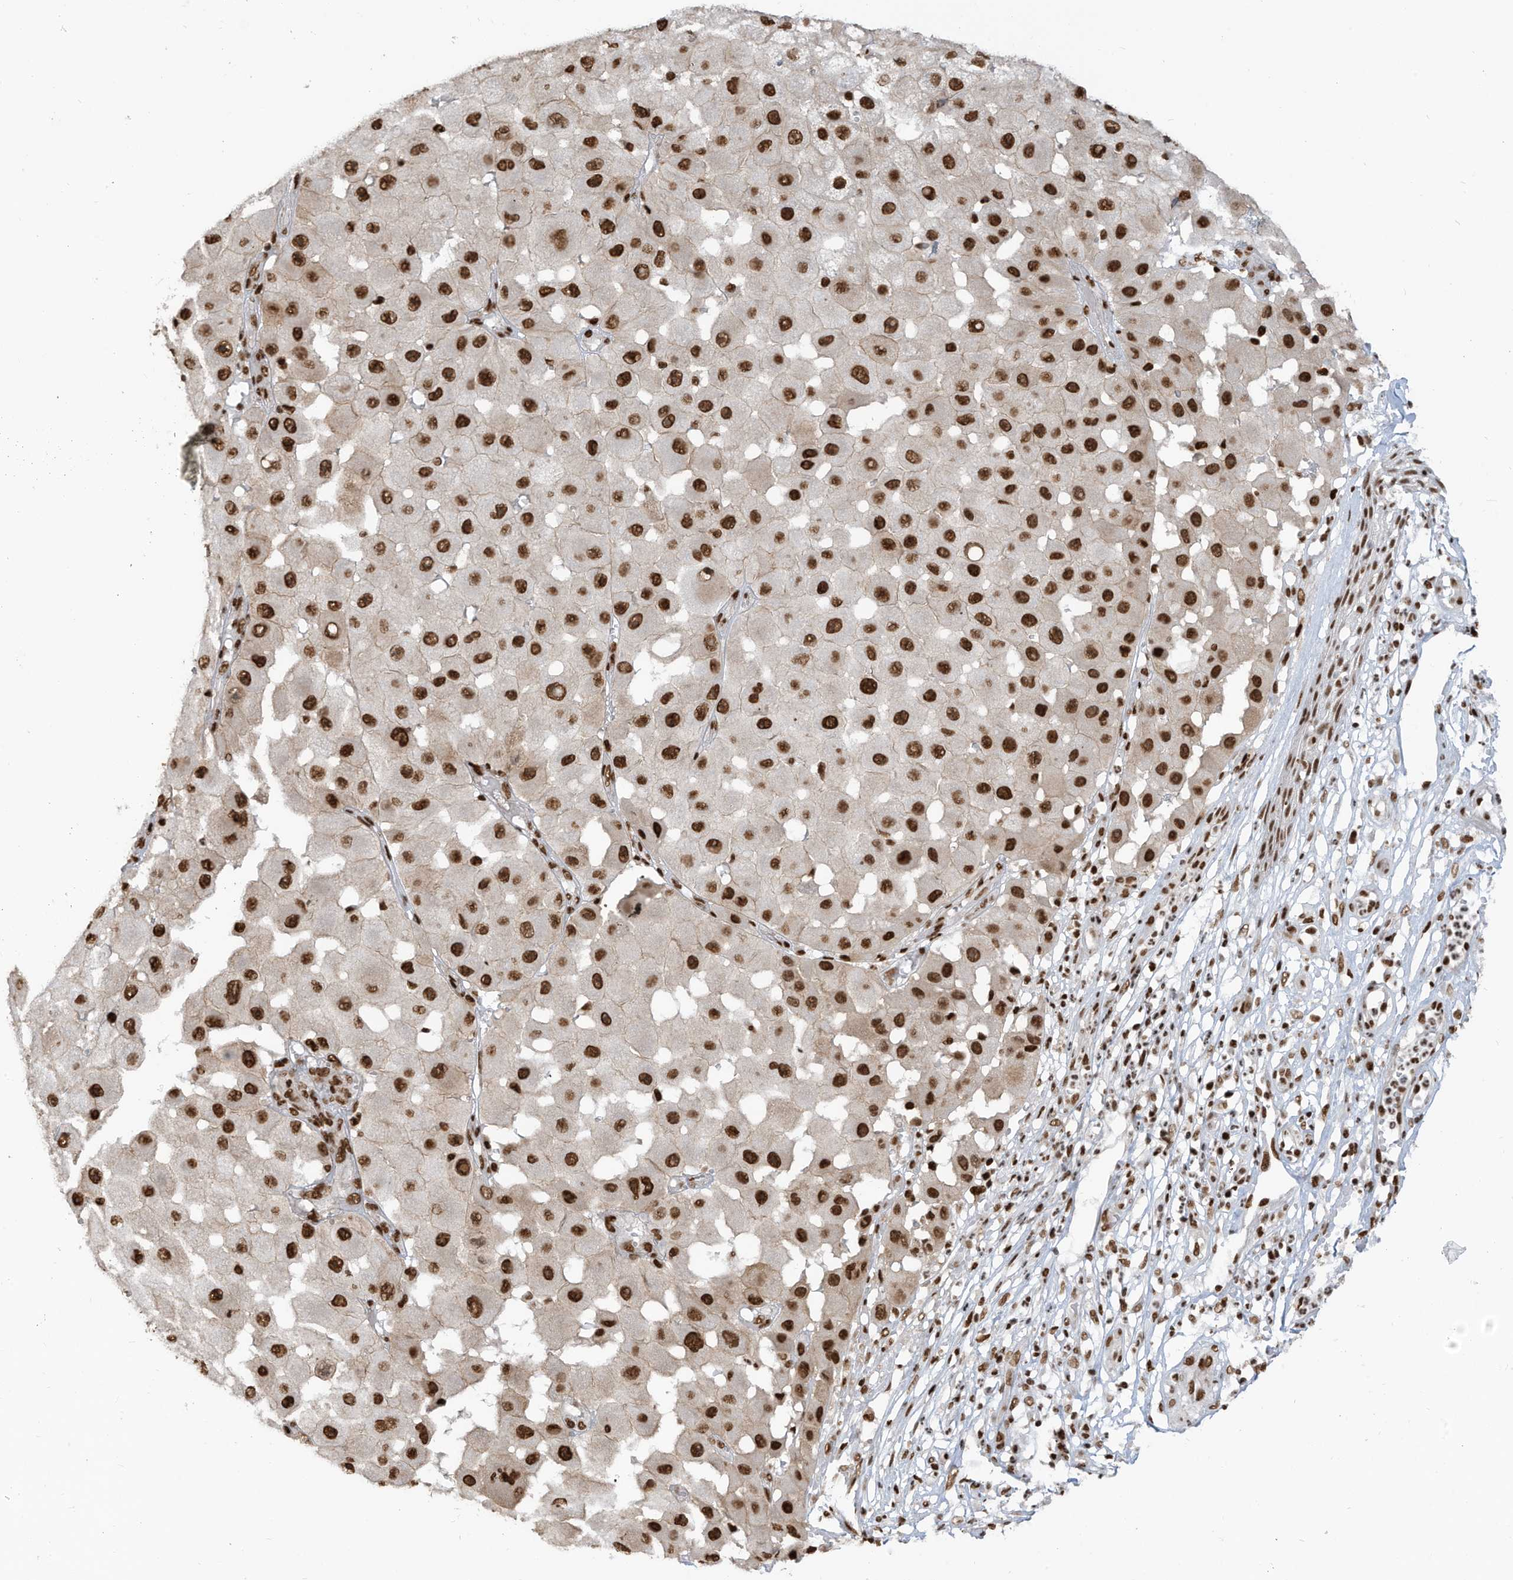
{"staining": {"intensity": "strong", "quantity": ">75%", "location": "nuclear"}, "tissue": "melanoma", "cell_type": "Tumor cells", "image_type": "cancer", "snomed": [{"axis": "morphology", "description": "Malignant melanoma, NOS"}, {"axis": "topography", "description": "Skin"}], "caption": "An IHC micrograph of tumor tissue is shown. Protein staining in brown labels strong nuclear positivity in melanoma within tumor cells. (IHC, brightfield microscopy, high magnification).", "gene": "SAMD15", "patient": {"sex": "female", "age": 81}}